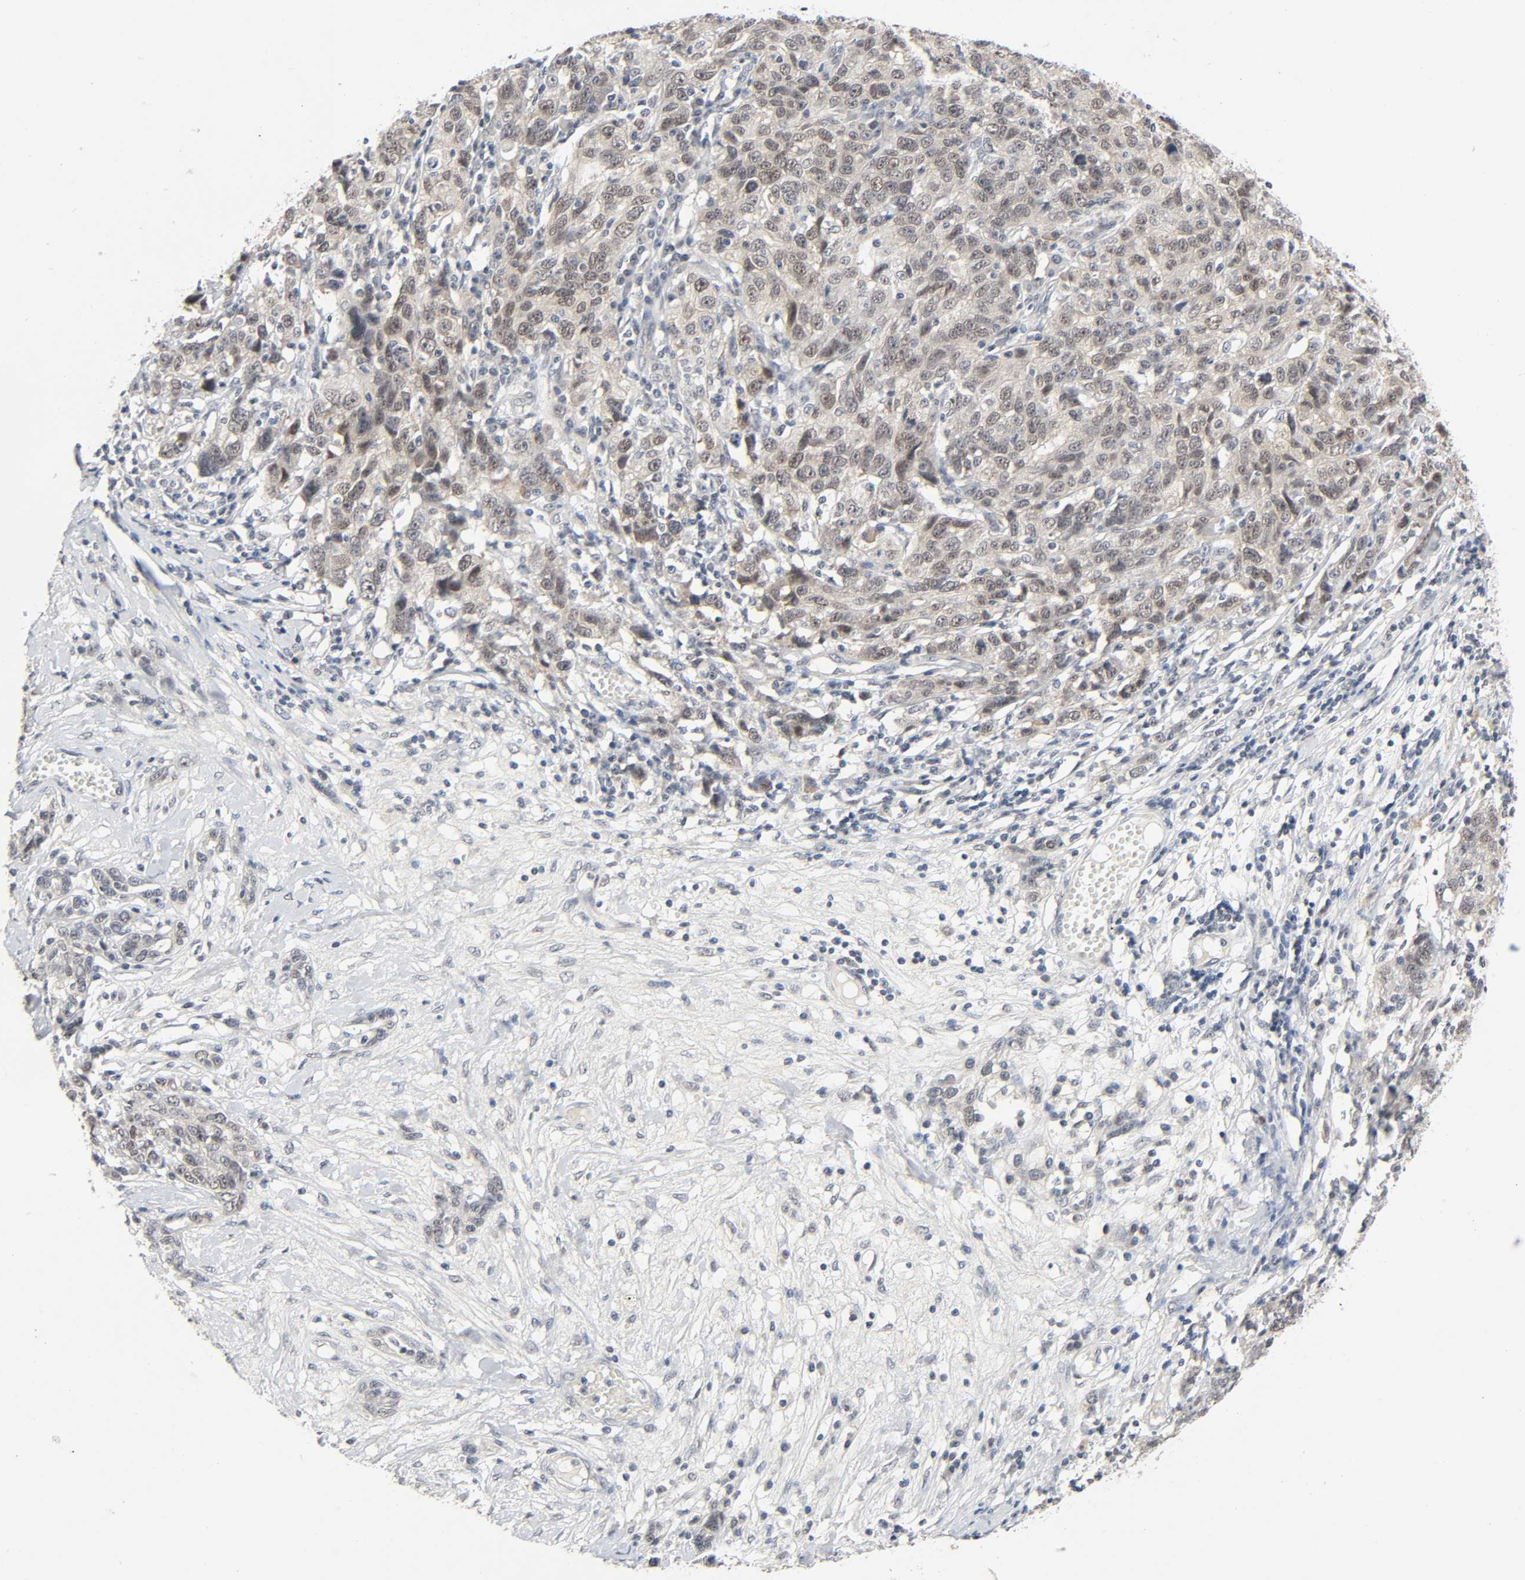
{"staining": {"intensity": "weak", "quantity": ">75%", "location": "cytoplasmic/membranous,nuclear"}, "tissue": "ovarian cancer", "cell_type": "Tumor cells", "image_type": "cancer", "snomed": [{"axis": "morphology", "description": "Cystadenocarcinoma, serous, NOS"}, {"axis": "topography", "description": "Ovary"}], "caption": "DAB immunohistochemical staining of human ovarian serous cystadenocarcinoma displays weak cytoplasmic/membranous and nuclear protein expression in approximately >75% of tumor cells. (Stains: DAB in brown, nuclei in blue, Microscopy: brightfield microscopy at high magnification).", "gene": "MAPKAPK5", "patient": {"sex": "female", "age": 71}}